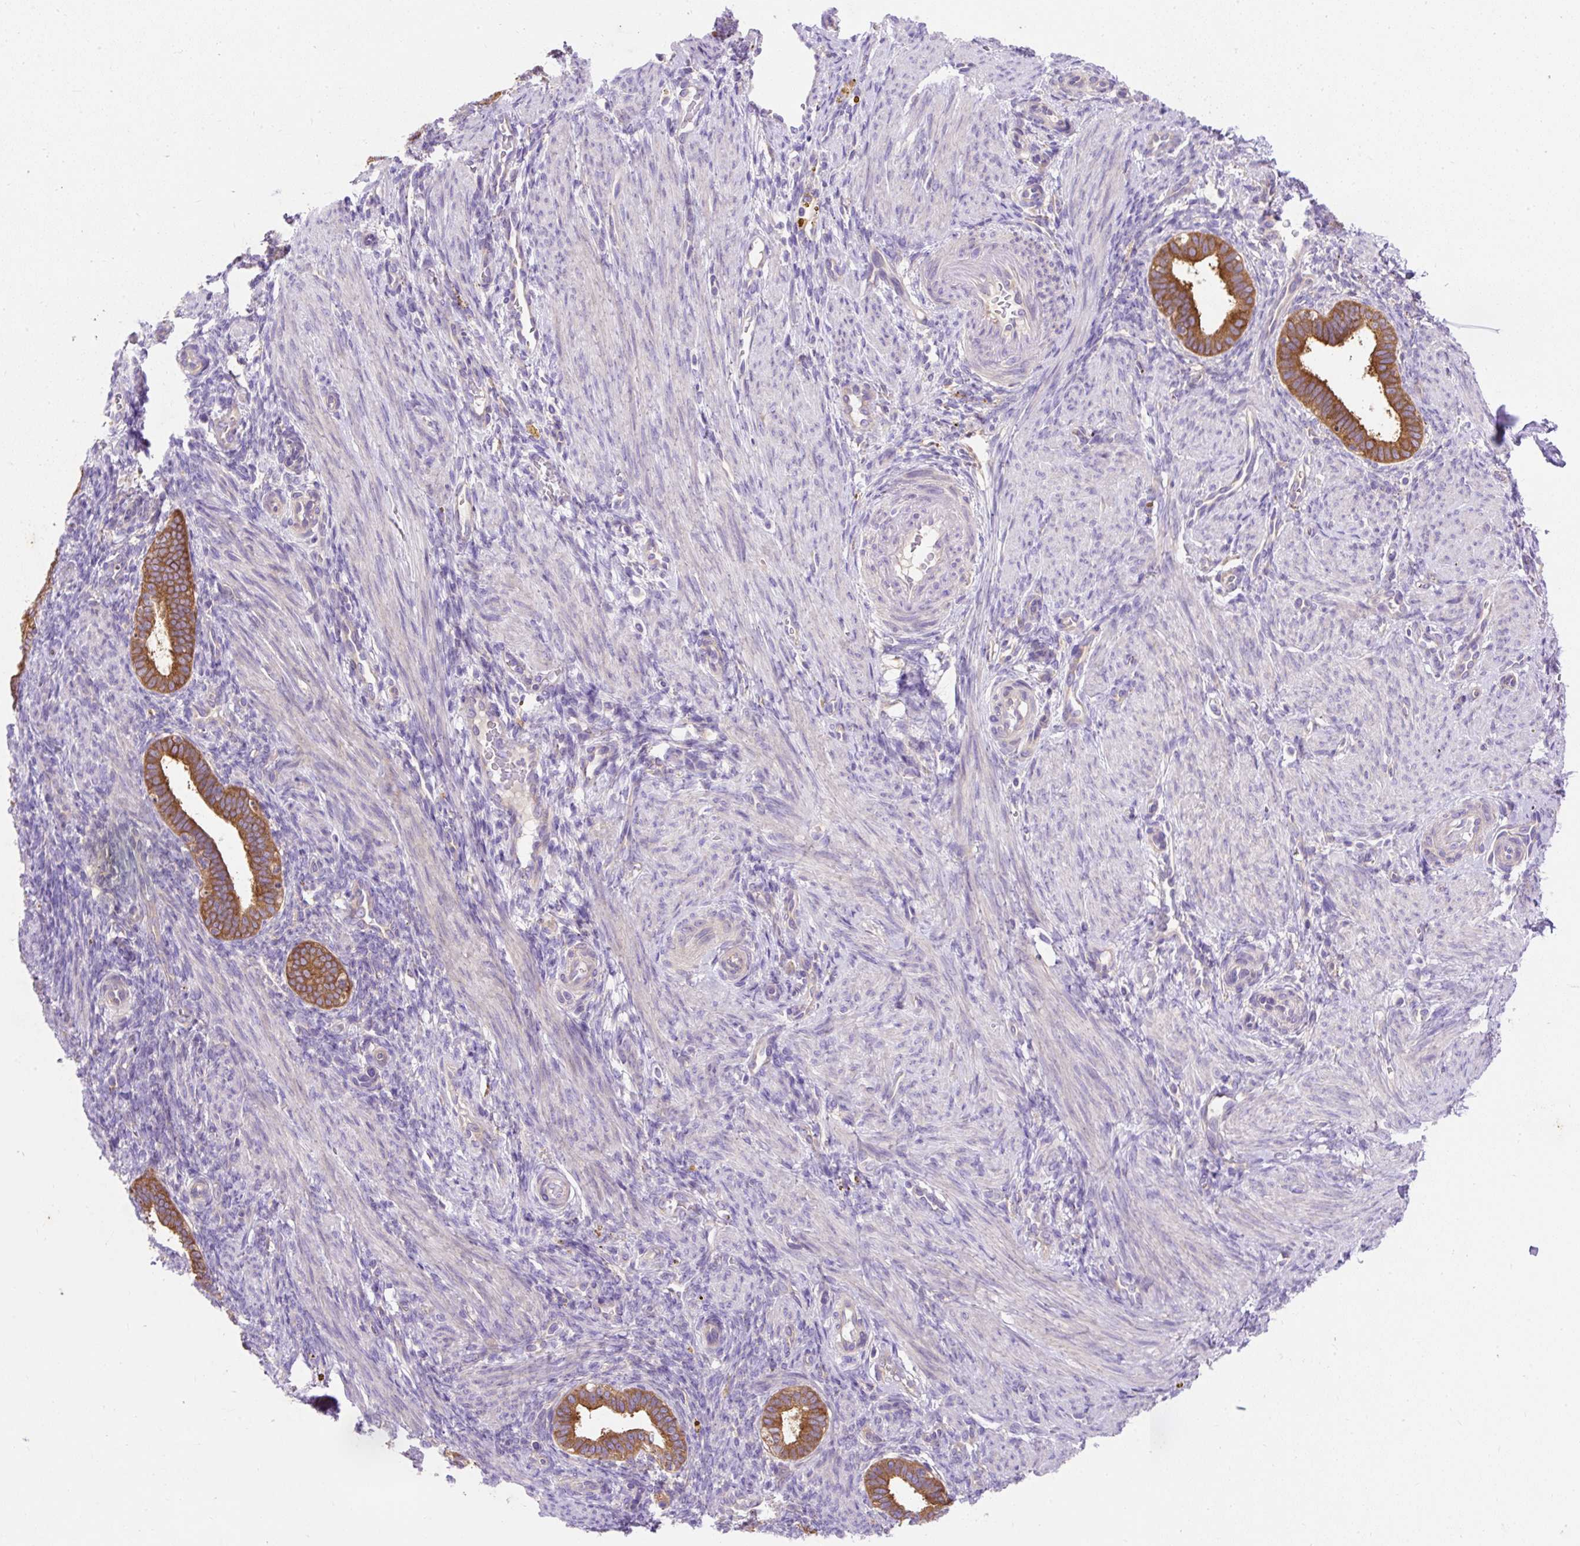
{"staining": {"intensity": "negative", "quantity": "none", "location": "none"}, "tissue": "endometrium", "cell_type": "Cells in endometrial stroma", "image_type": "normal", "snomed": [{"axis": "morphology", "description": "Normal tissue, NOS"}, {"axis": "topography", "description": "Endometrium"}], "caption": "IHC image of benign human endometrium stained for a protein (brown), which reveals no positivity in cells in endometrial stroma.", "gene": "OR4K15", "patient": {"sex": "female", "age": 34}}